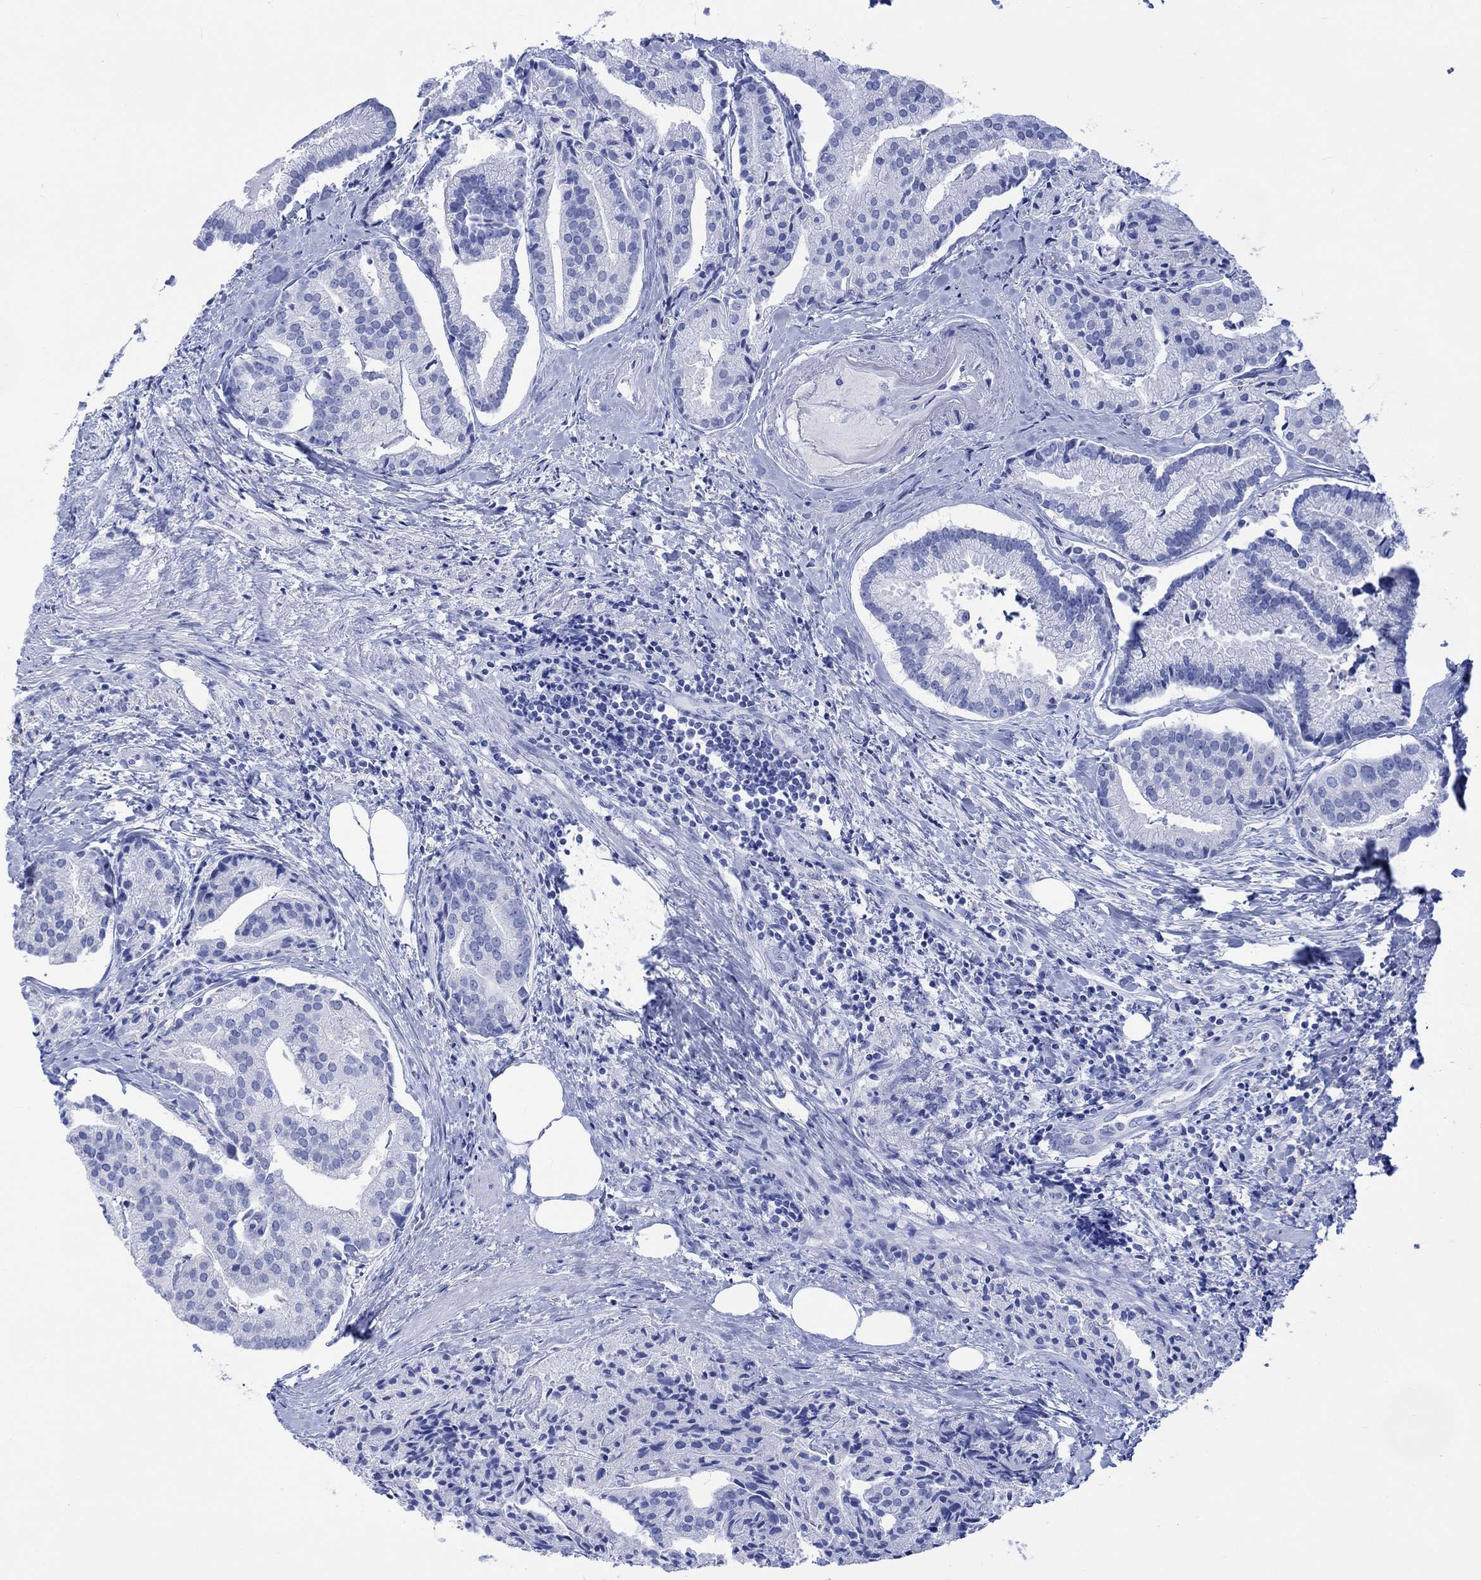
{"staining": {"intensity": "negative", "quantity": "none", "location": "none"}, "tissue": "prostate cancer", "cell_type": "Tumor cells", "image_type": "cancer", "snomed": [{"axis": "morphology", "description": "Adenocarcinoma, NOS"}, {"axis": "topography", "description": "Prostate and seminal vesicle, NOS"}, {"axis": "topography", "description": "Prostate"}], "caption": "DAB immunohistochemical staining of human prostate adenocarcinoma demonstrates no significant positivity in tumor cells.", "gene": "CELF4", "patient": {"sex": "male", "age": 44}}